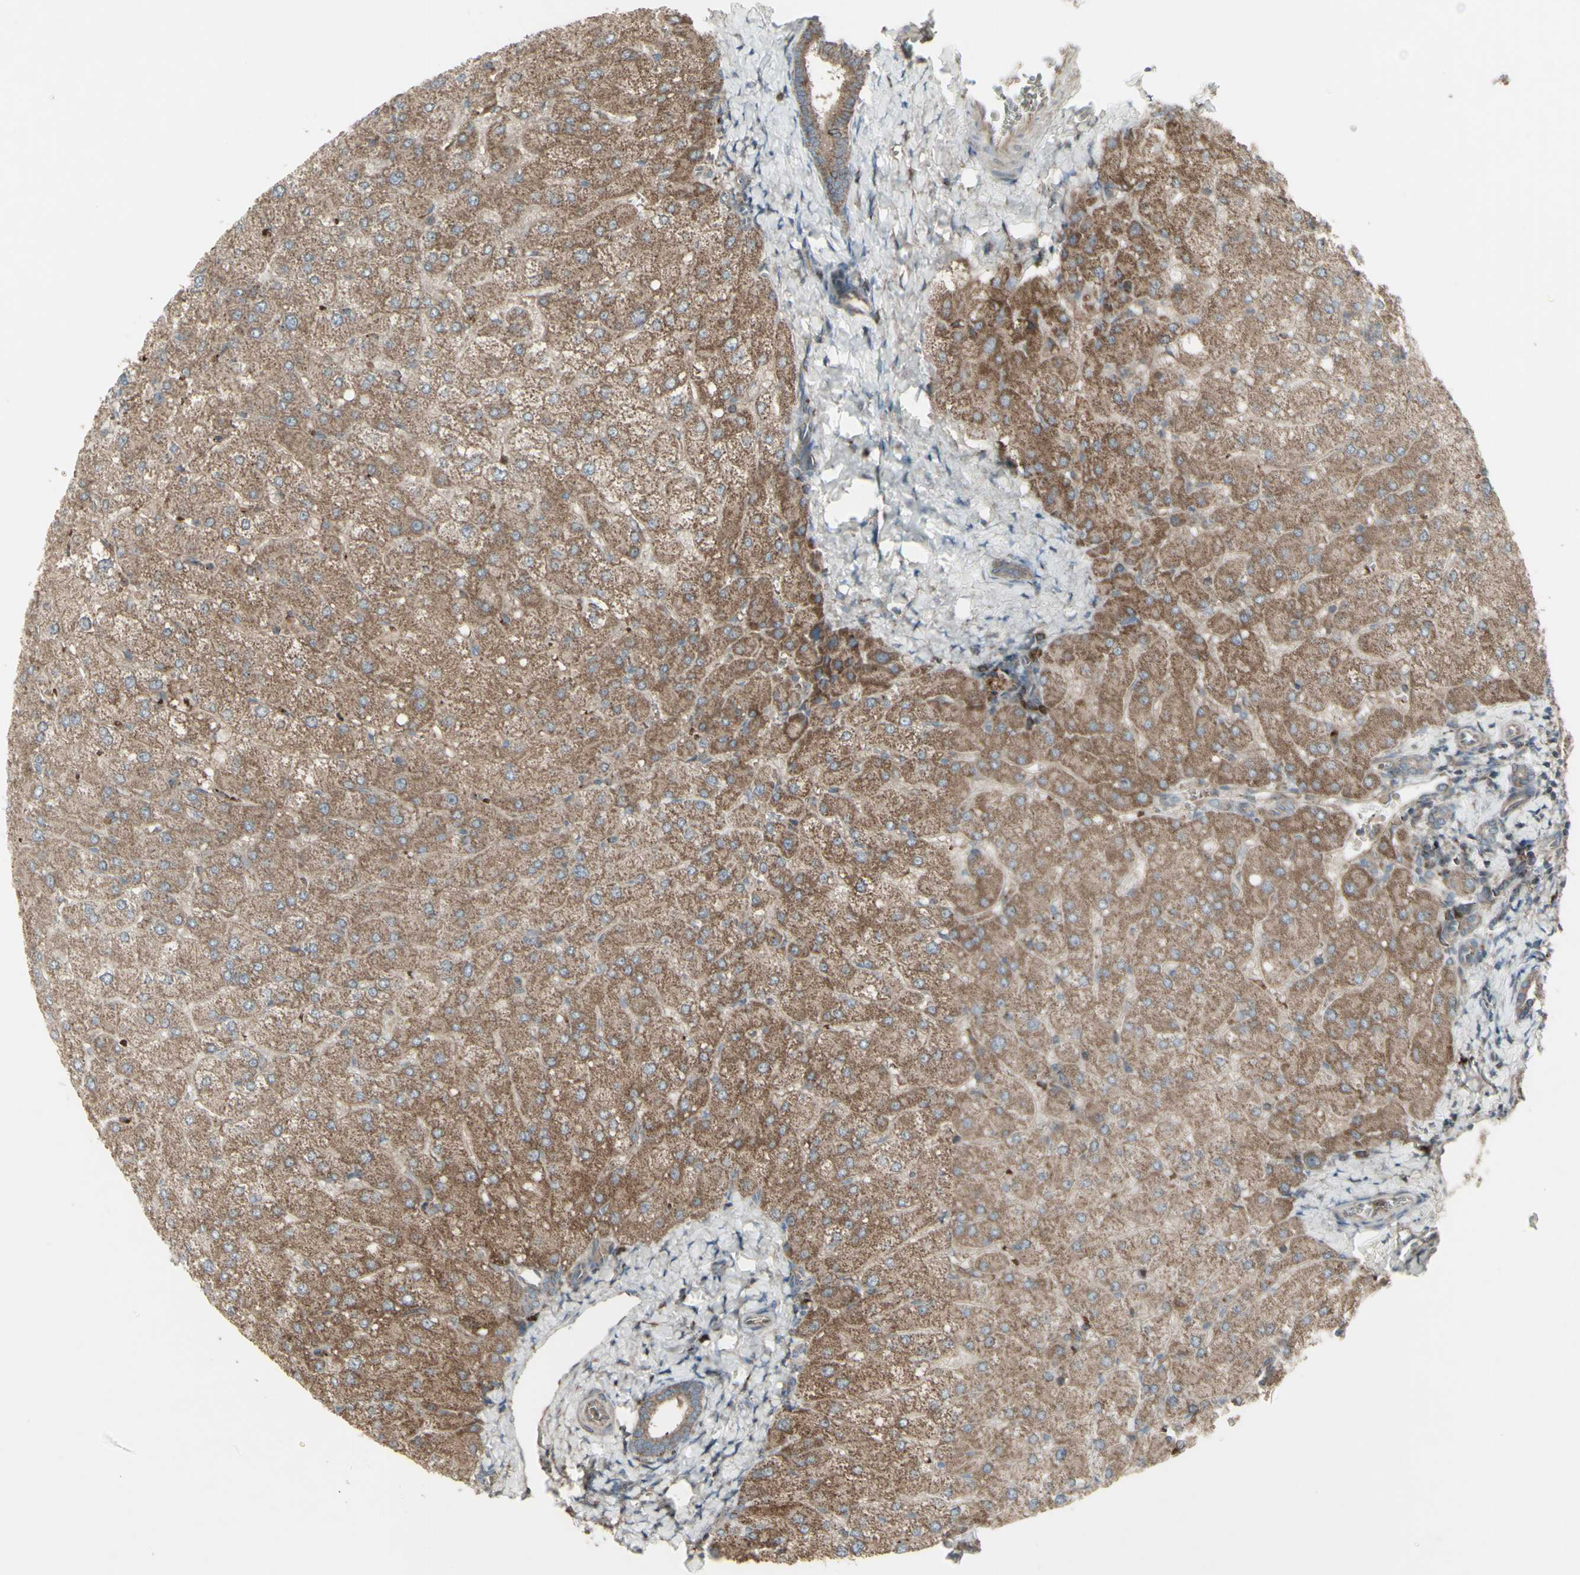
{"staining": {"intensity": "moderate", "quantity": ">75%", "location": "cytoplasmic/membranous"}, "tissue": "liver", "cell_type": "Cholangiocytes", "image_type": "normal", "snomed": [{"axis": "morphology", "description": "Normal tissue, NOS"}, {"axis": "topography", "description": "Liver"}], "caption": "The photomicrograph shows staining of unremarkable liver, revealing moderate cytoplasmic/membranous protein staining (brown color) within cholangiocytes.", "gene": "SHC1", "patient": {"sex": "male", "age": 55}}